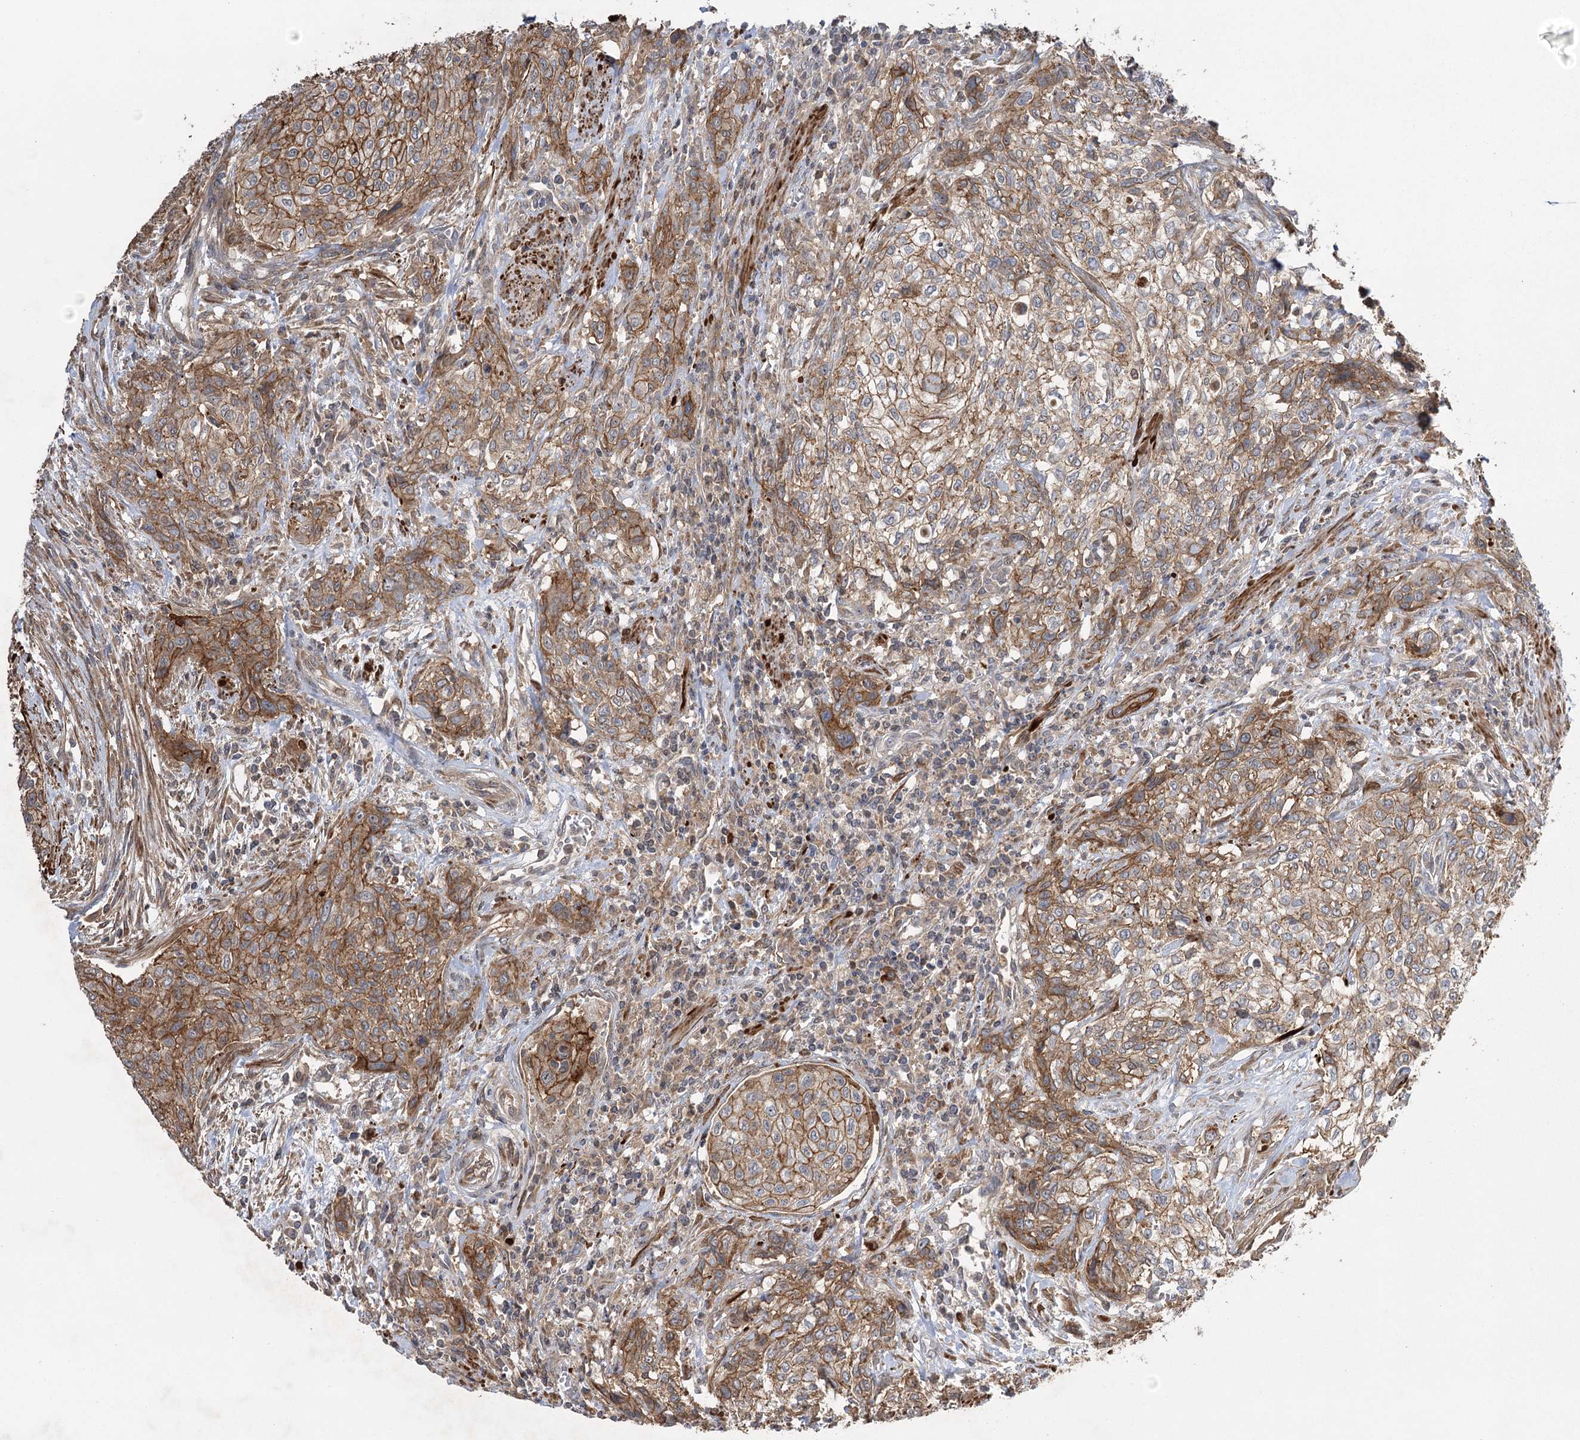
{"staining": {"intensity": "moderate", "quantity": ">75%", "location": "cytoplasmic/membranous"}, "tissue": "urothelial cancer", "cell_type": "Tumor cells", "image_type": "cancer", "snomed": [{"axis": "morphology", "description": "Normal tissue, NOS"}, {"axis": "morphology", "description": "Urothelial carcinoma, NOS"}, {"axis": "topography", "description": "Urinary bladder"}, {"axis": "topography", "description": "Peripheral nerve tissue"}], "caption": "Brown immunohistochemical staining in human transitional cell carcinoma shows moderate cytoplasmic/membranous positivity in about >75% of tumor cells.", "gene": "KCNN2", "patient": {"sex": "male", "age": 35}}